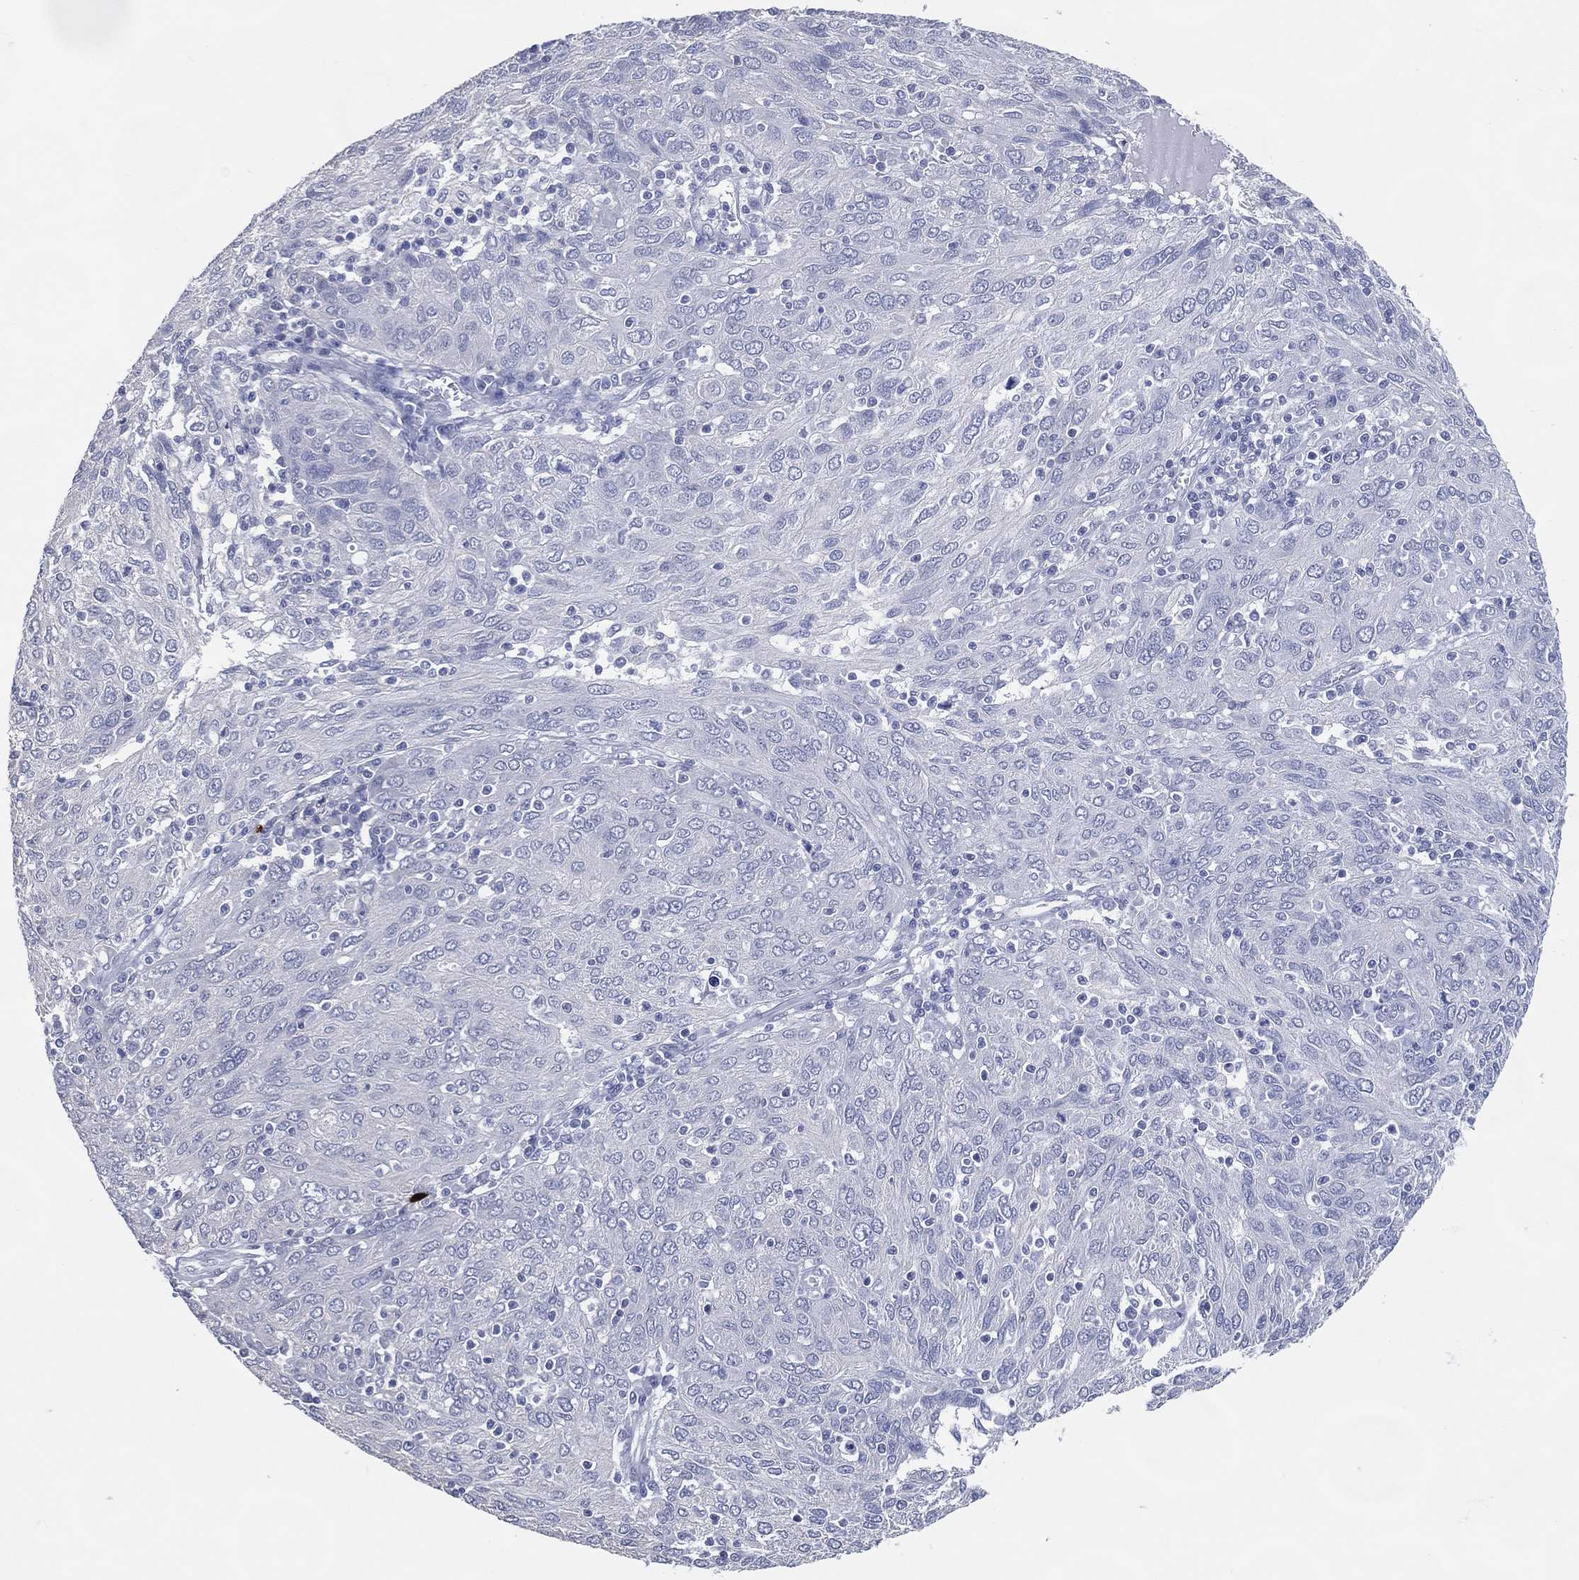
{"staining": {"intensity": "negative", "quantity": "none", "location": "none"}, "tissue": "ovarian cancer", "cell_type": "Tumor cells", "image_type": "cancer", "snomed": [{"axis": "morphology", "description": "Carcinoma, endometroid"}, {"axis": "topography", "description": "Ovary"}], "caption": "Tumor cells are negative for protein expression in human ovarian endometroid carcinoma.", "gene": "CFAP58", "patient": {"sex": "female", "age": 50}}